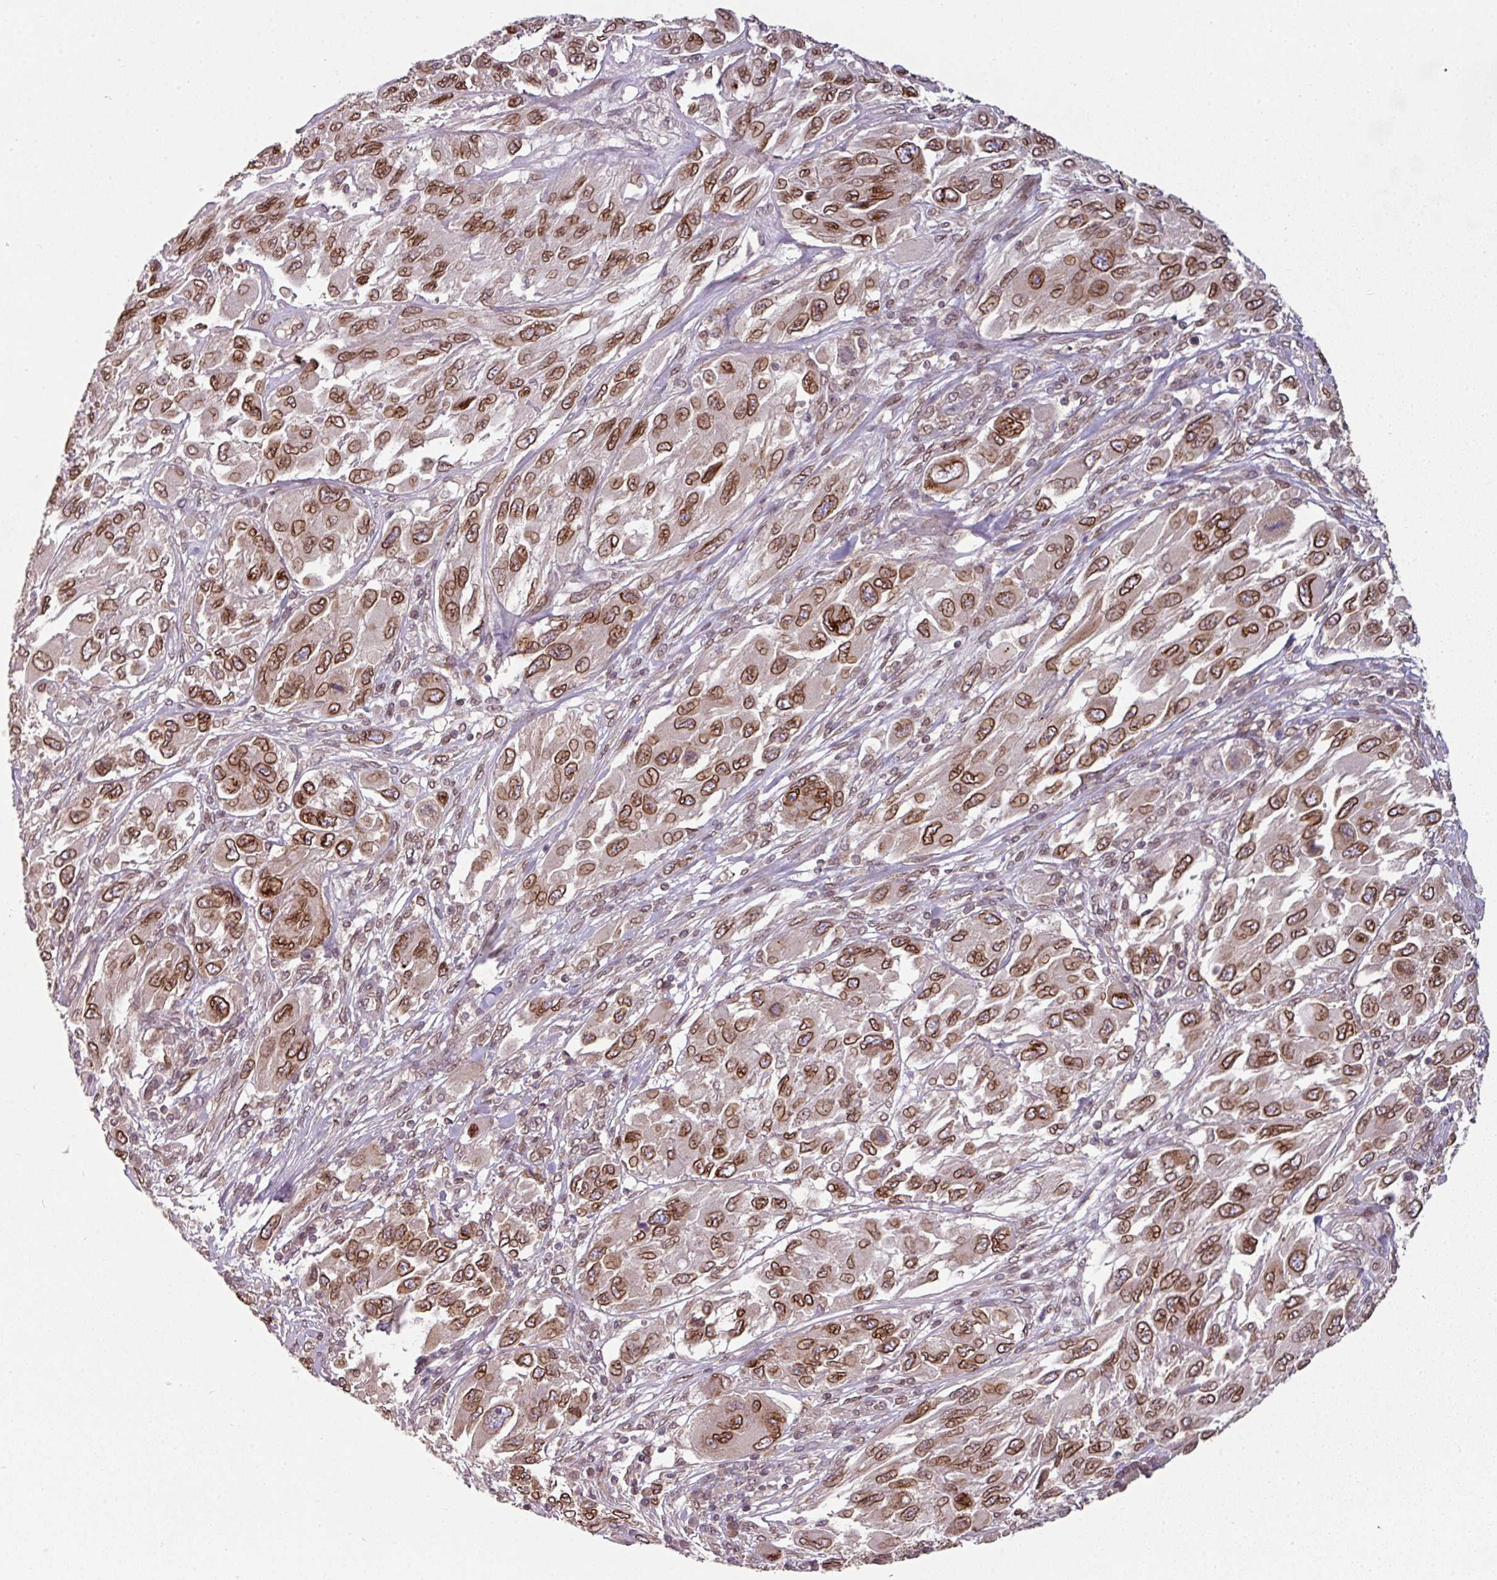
{"staining": {"intensity": "strong", "quantity": ">75%", "location": "cytoplasmic/membranous,nuclear"}, "tissue": "melanoma", "cell_type": "Tumor cells", "image_type": "cancer", "snomed": [{"axis": "morphology", "description": "Malignant melanoma, NOS"}, {"axis": "topography", "description": "Skin"}], "caption": "Malignant melanoma stained with a protein marker shows strong staining in tumor cells.", "gene": "RANGAP1", "patient": {"sex": "female", "age": 91}}